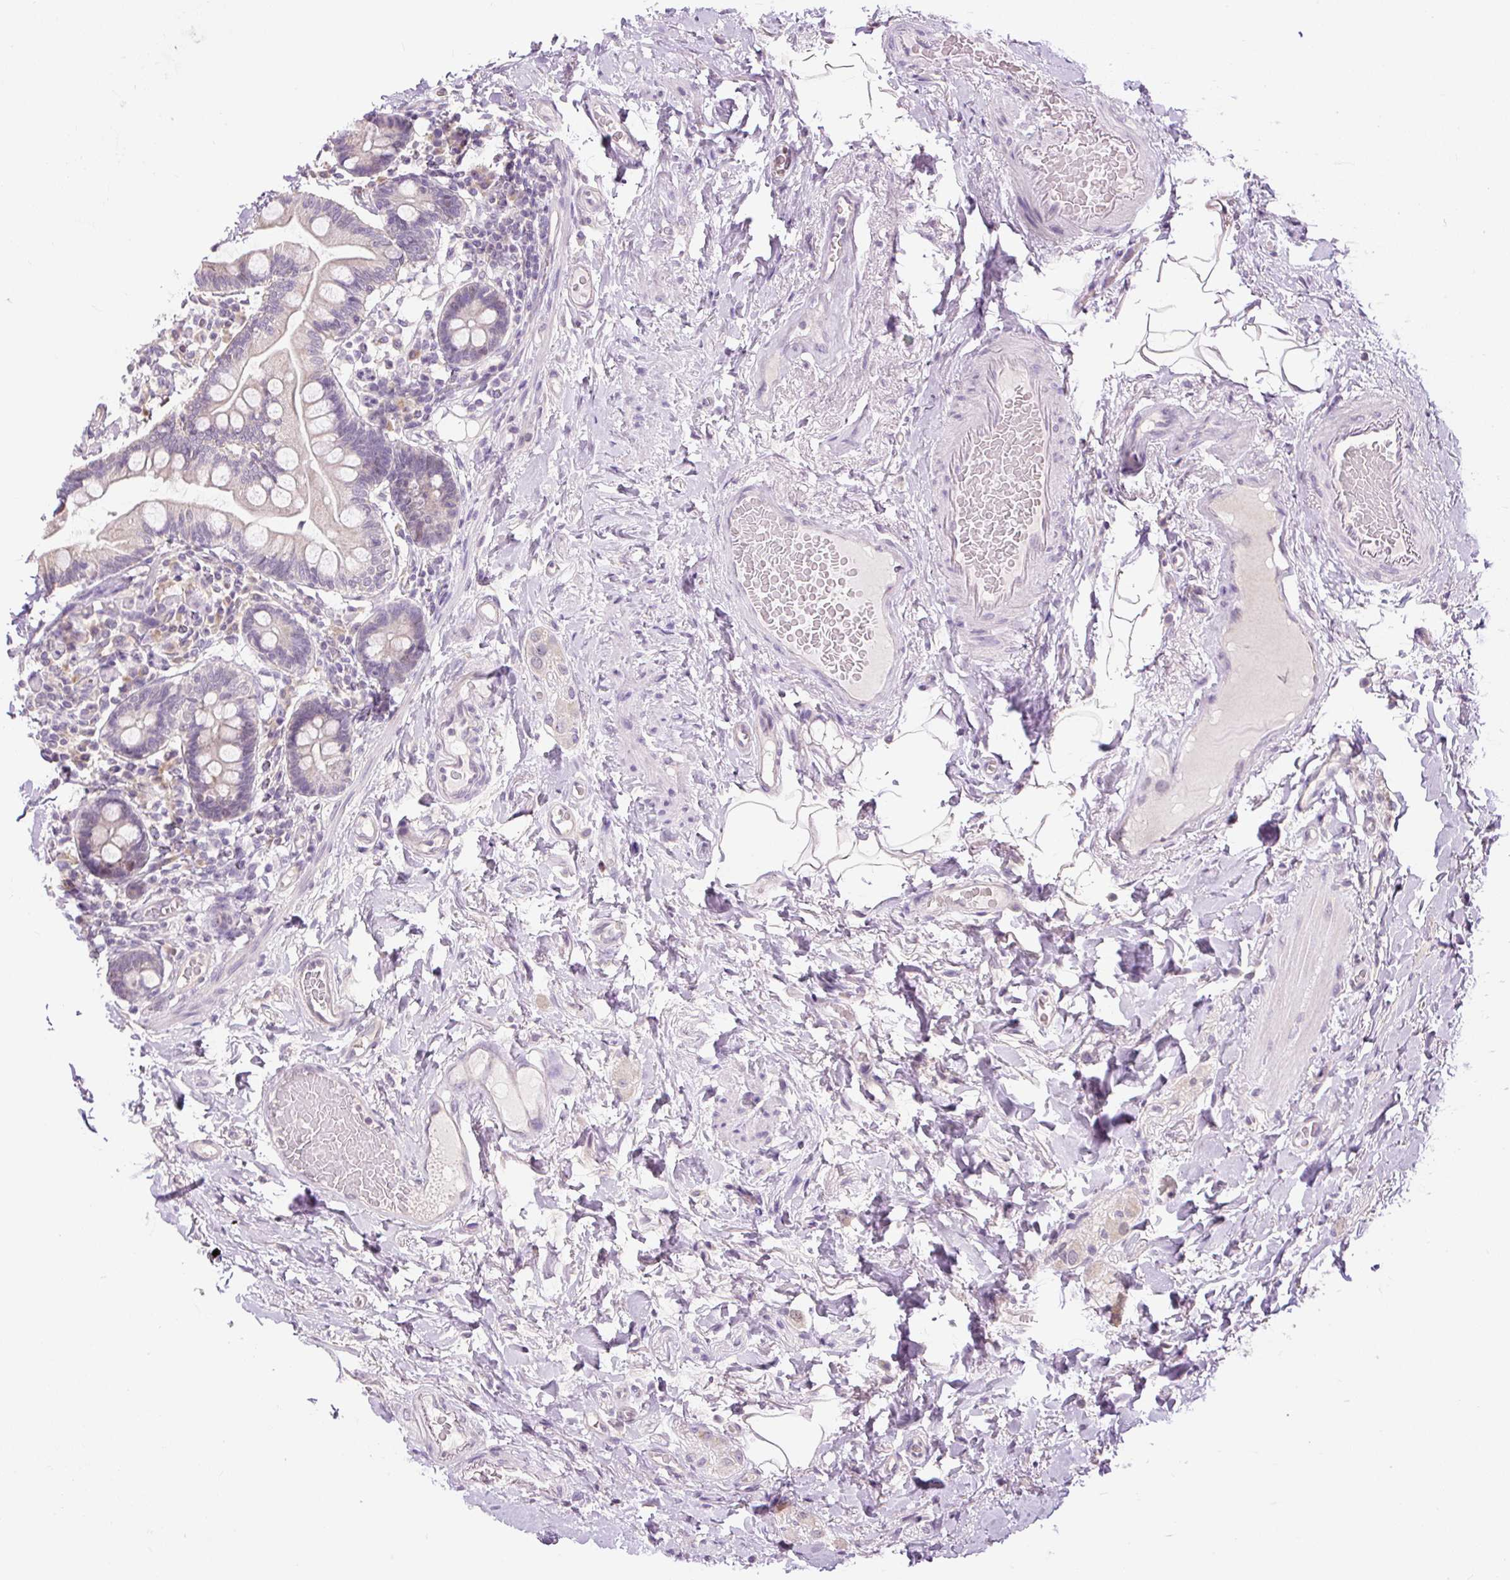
{"staining": {"intensity": "moderate", "quantity": "<25%", "location": "nuclear"}, "tissue": "small intestine", "cell_type": "Glandular cells", "image_type": "normal", "snomed": [{"axis": "morphology", "description": "Normal tissue, NOS"}, {"axis": "topography", "description": "Small intestine"}], "caption": "Protein expression analysis of unremarkable human small intestine reveals moderate nuclear positivity in about <25% of glandular cells. The staining is performed using DAB (3,3'-diaminobenzidine) brown chromogen to label protein expression. The nuclei are counter-stained blue using hematoxylin.", "gene": "RACGAP1", "patient": {"sex": "female", "age": 64}}